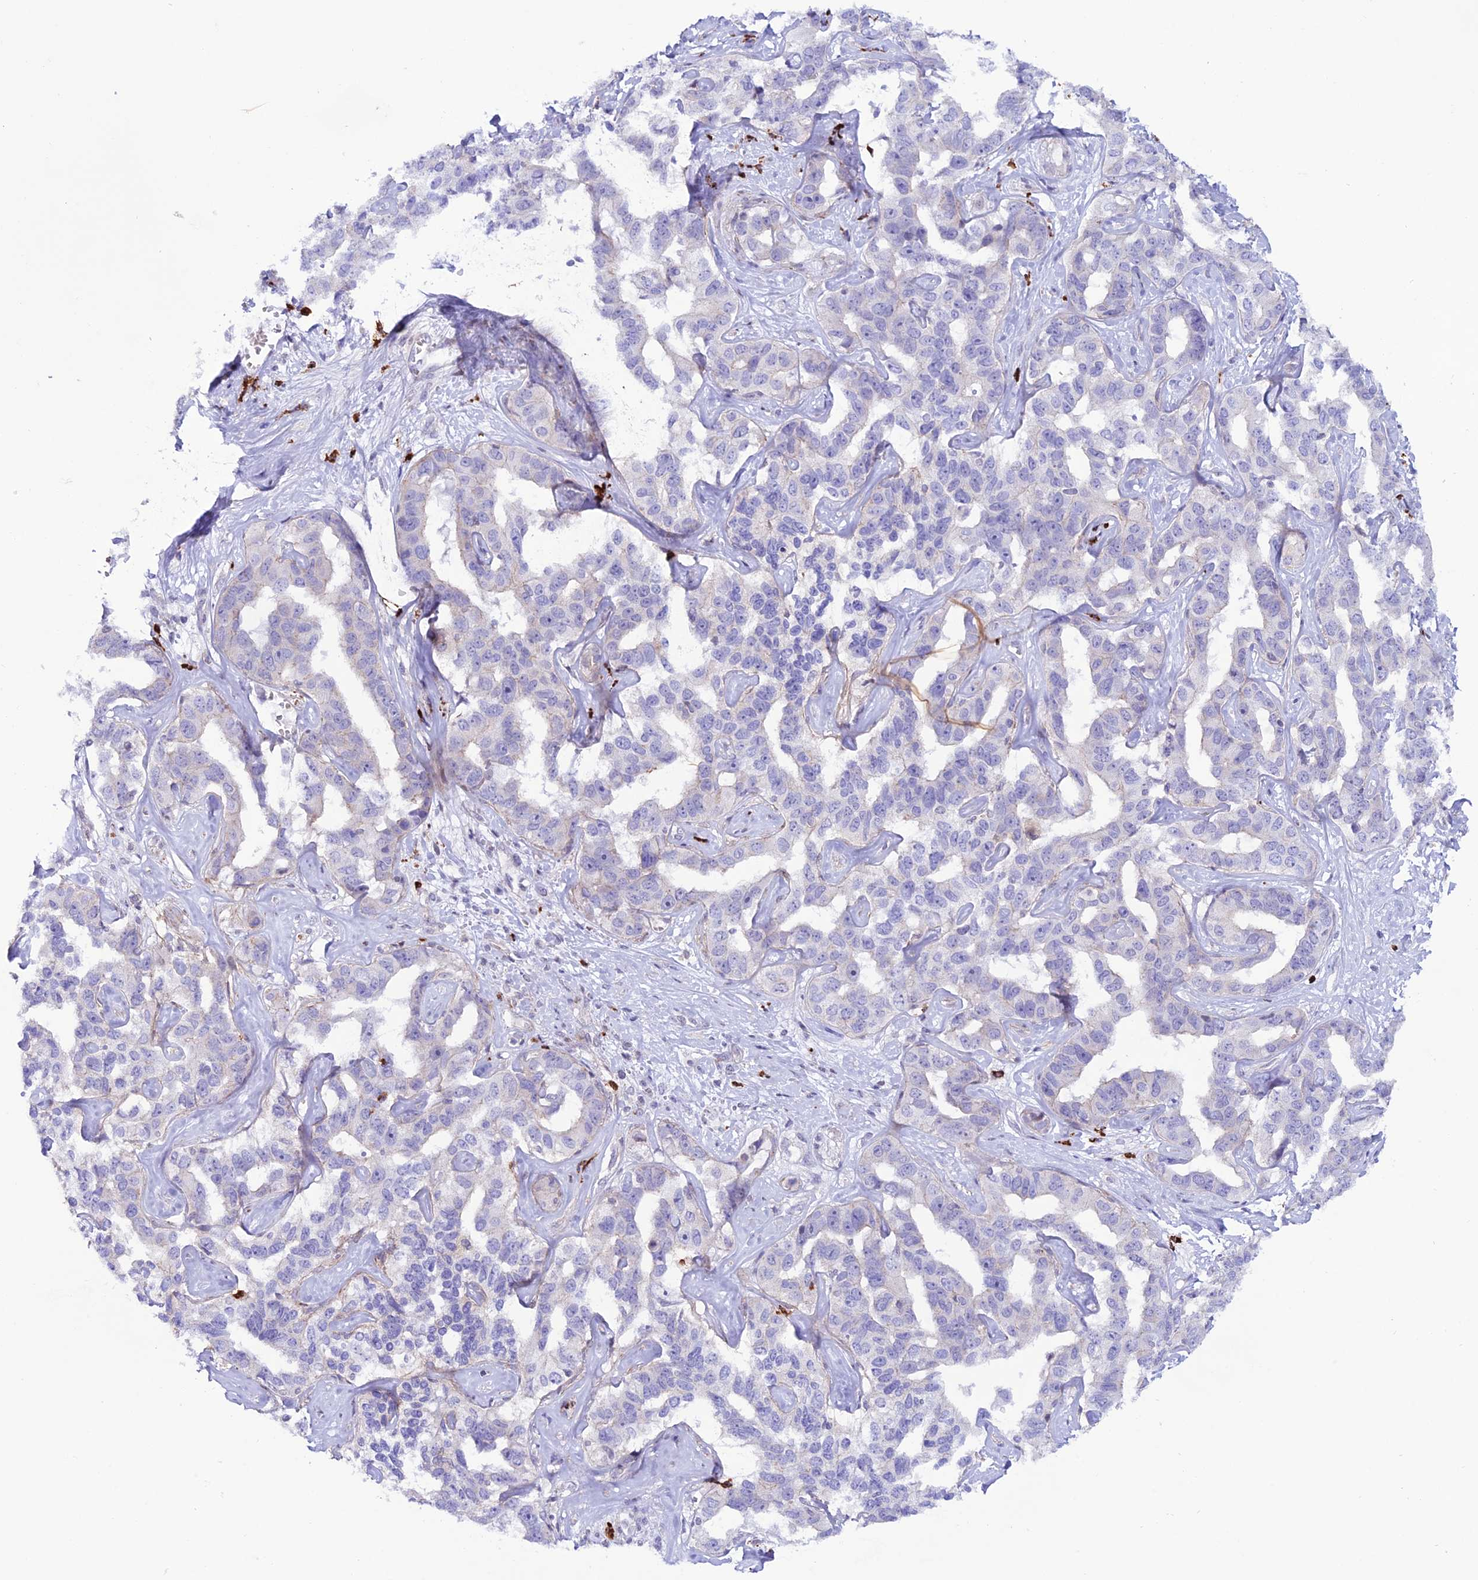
{"staining": {"intensity": "negative", "quantity": "none", "location": "none"}, "tissue": "liver cancer", "cell_type": "Tumor cells", "image_type": "cancer", "snomed": [{"axis": "morphology", "description": "Cholangiocarcinoma"}, {"axis": "topography", "description": "Liver"}], "caption": "Liver cancer was stained to show a protein in brown. There is no significant positivity in tumor cells.", "gene": "COL6A6", "patient": {"sex": "male", "age": 59}}